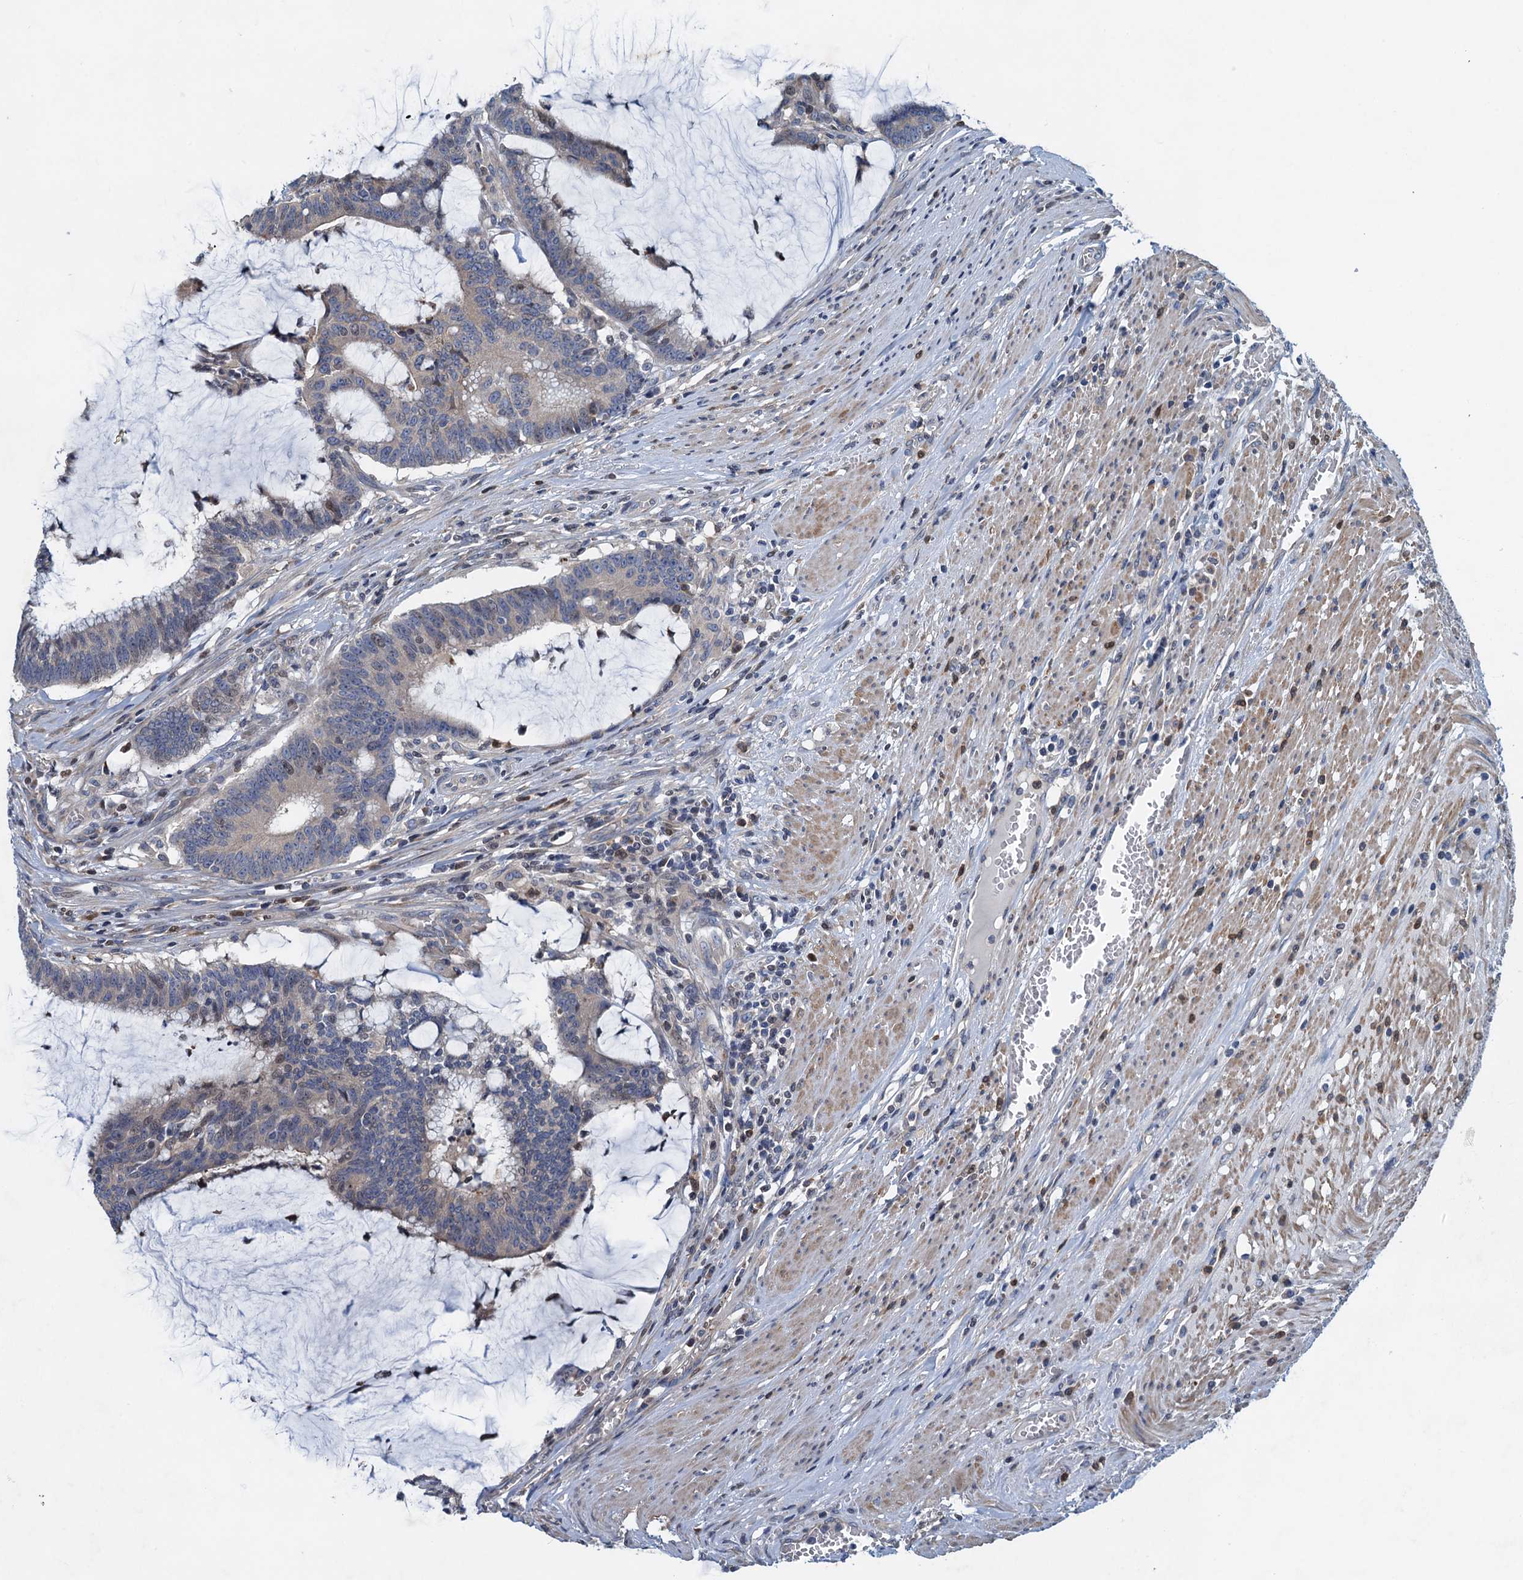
{"staining": {"intensity": "negative", "quantity": "none", "location": "none"}, "tissue": "colorectal cancer", "cell_type": "Tumor cells", "image_type": "cancer", "snomed": [{"axis": "morphology", "description": "Adenocarcinoma, NOS"}, {"axis": "topography", "description": "Rectum"}], "caption": "Tumor cells are negative for protein expression in human colorectal cancer (adenocarcinoma). (Stains: DAB (3,3'-diaminobenzidine) immunohistochemistry with hematoxylin counter stain, Microscopy: brightfield microscopy at high magnification).", "gene": "NBEA", "patient": {"sex": "female", "age": 77}}